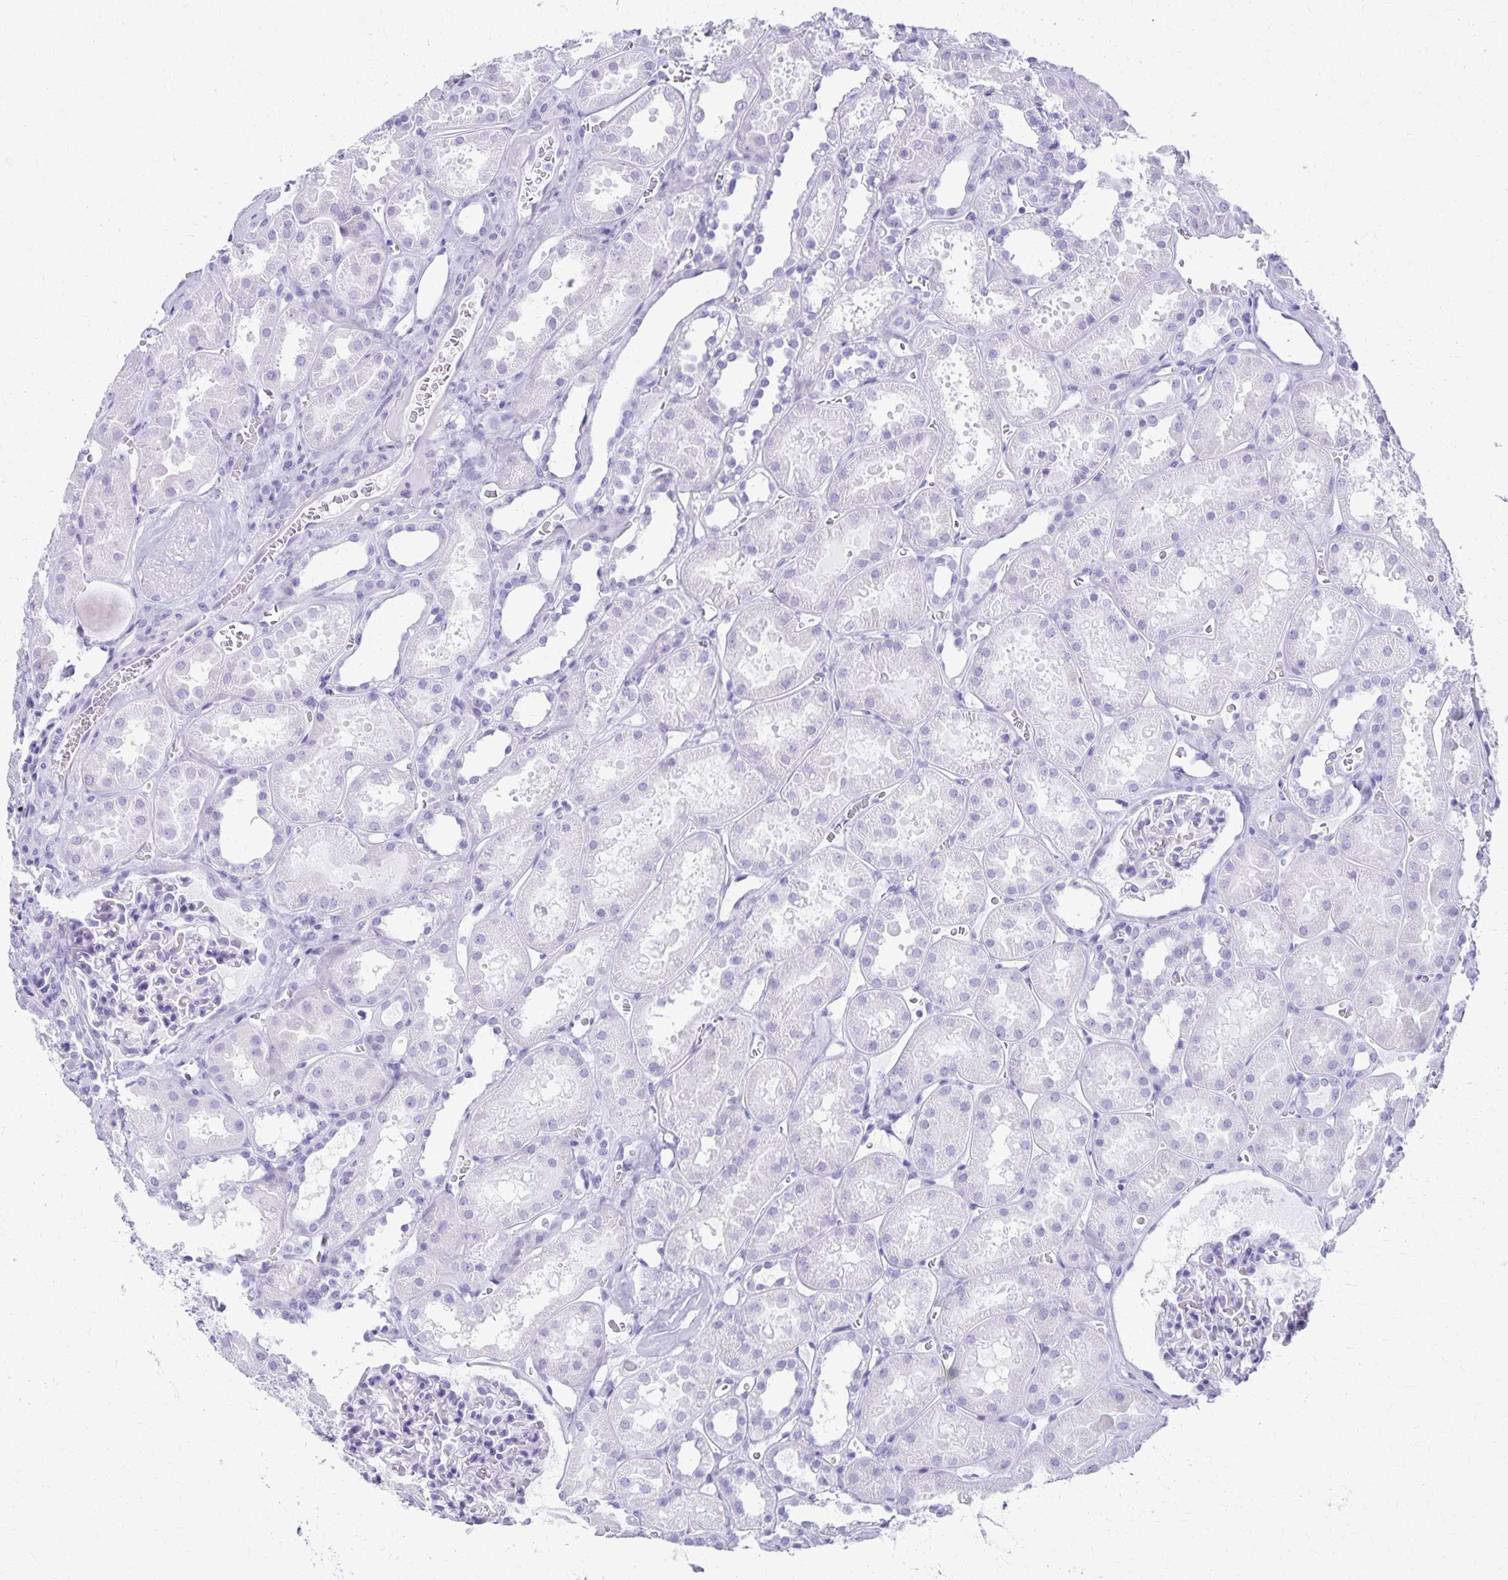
{"staining": {"intensity": "negative", "quantity": "none", "location": "none"}, "tissue": "kidney", "cell_type": "Cells in glomeruli", "image_type": "normal", "snomed": [{"axis": "morphology", "description": "Normal tissue, NOS"}, {"axis": "topography", "description": "Kidney"}], "caption": "IHC of normal human kidney reveals no positivity in cells in glomeruli. Nuclei are stained in blue.", "gene": "DEFA5", "patient": {"sex": "female", "age": 41}}